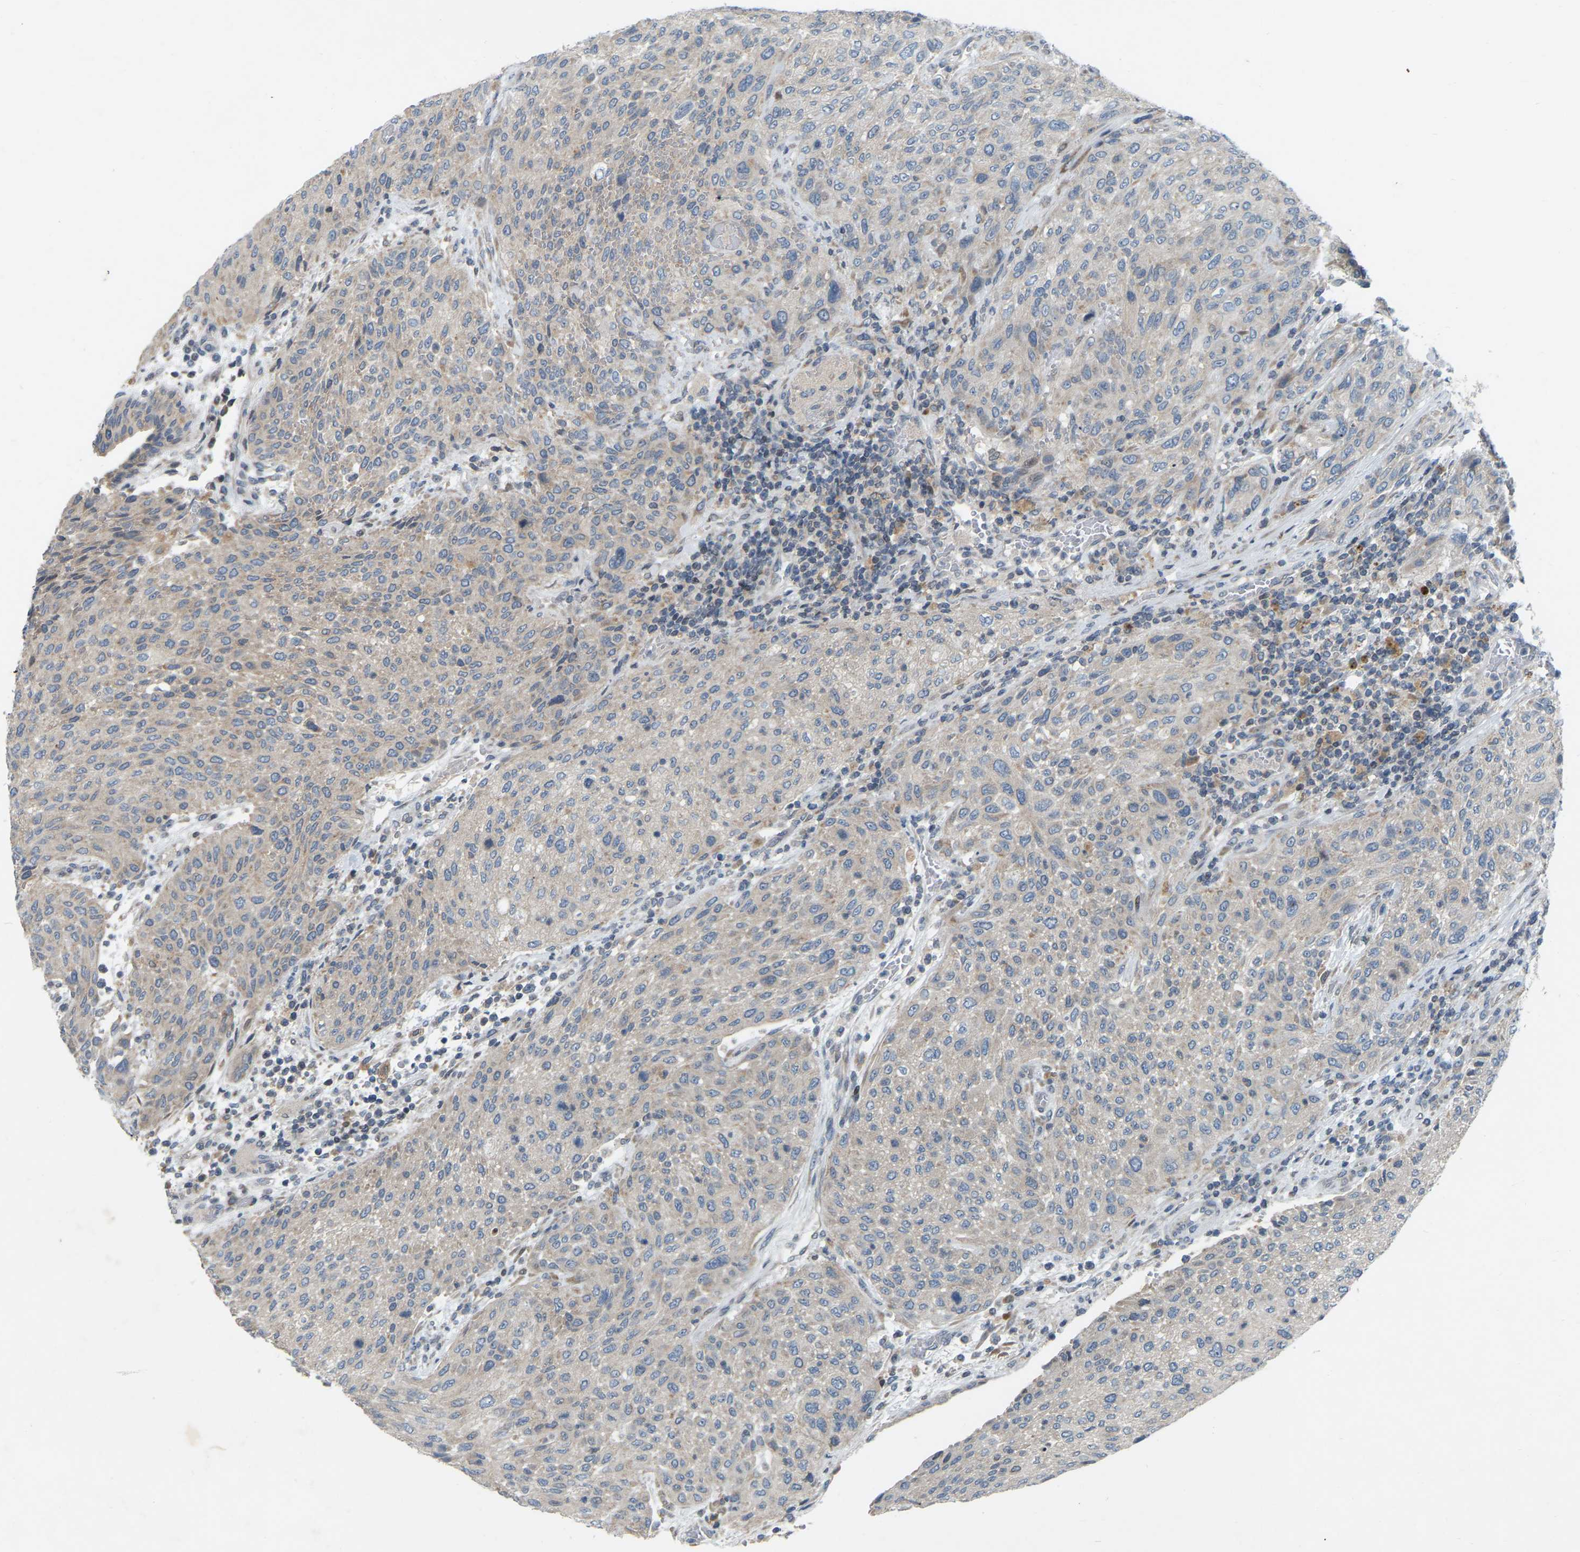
{"staining": {"intensity": "moderate", "quantity": "25%-75%", "location": "cytoplasmic/membranous"}, "tissue": "urothelial cancer", "cell_type": "Tumor cells", "image_type": "cancer", "snomed": [{"axis": "morphology", "description": "Urothelial carcinoma, Low grade"}, {"axis": "morphology", "description": "Urothelial carcinoma, High grade"}, {"axis": "topography", "description": "Urinary bladder"}], "caption": "A medium amount of moderate cytoplasmic/membranous staining is seen in about 25%-75% of tumor cells in urothelial cancer tissue.", "gene": "PARL", "patient": {"sex": "male", "age": 35}}